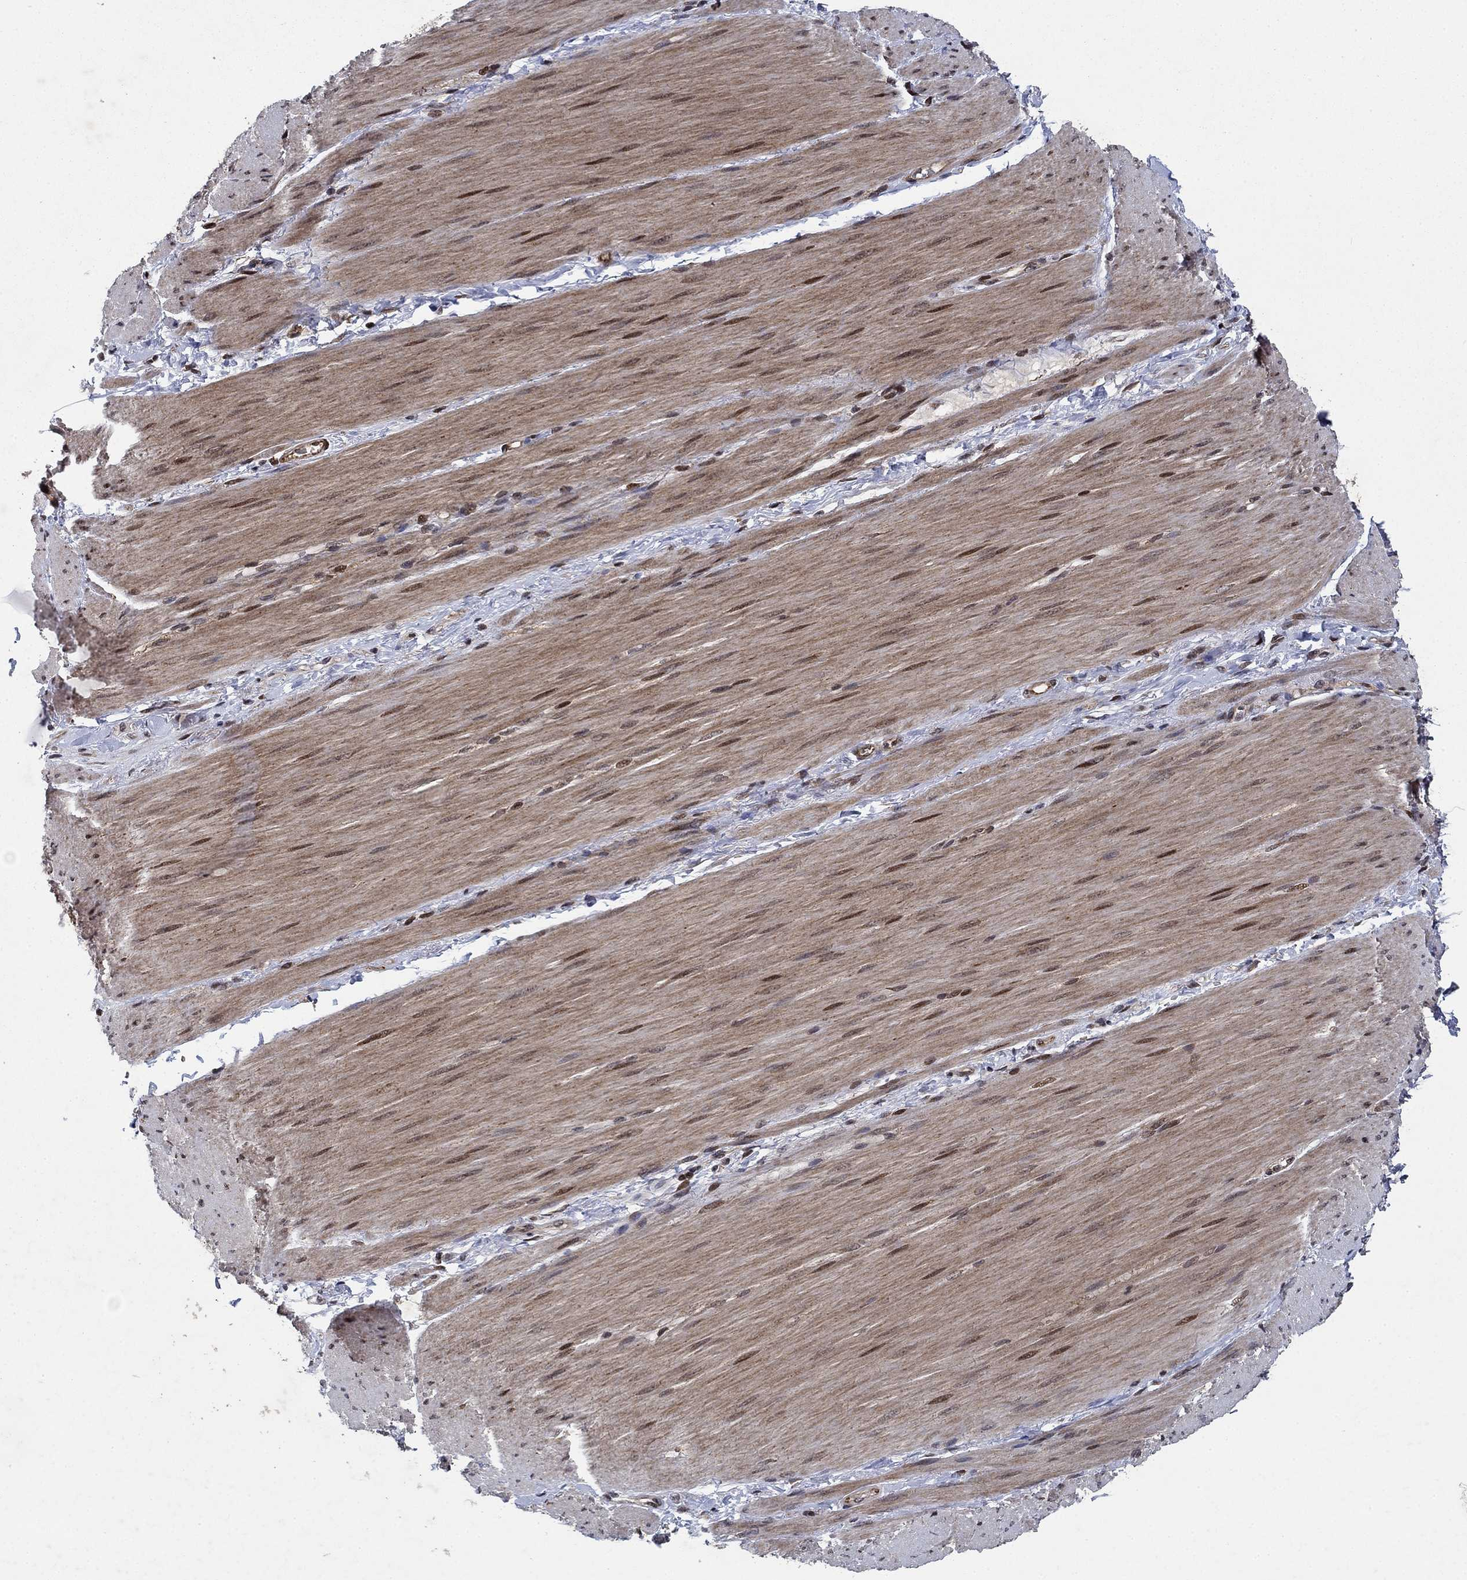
{"staining": {"intensity": "negative", "quantity": "none", "location": "none"}, "tissue": "adipose tissue", "cell_type": "Adipocytes", "image_type": "normal", "snomed": [{"axis": "morphology", "description": "Normal tissue, NOS"}, {"axis": "topography", "description": "Smooth muscle"}, {"axis": "topography", "description": "Duodenum"}, {"axis": "topography", "description": "Peripheral nerve tissue"}], "caption": "High power microscopy photomicrograph of an immunohistochemistry (IHC) photomicrograph of normal adipose tissue, revealing no significant expression in adipocytes. (Stains: DAB immunohistochemistry (IHC) with hematoxylin counter stain, Microscopy: brightfield microscopy at high magnification).", "gene": "PRICKLE4", "patient": {"sex": "female", "age": 61}}